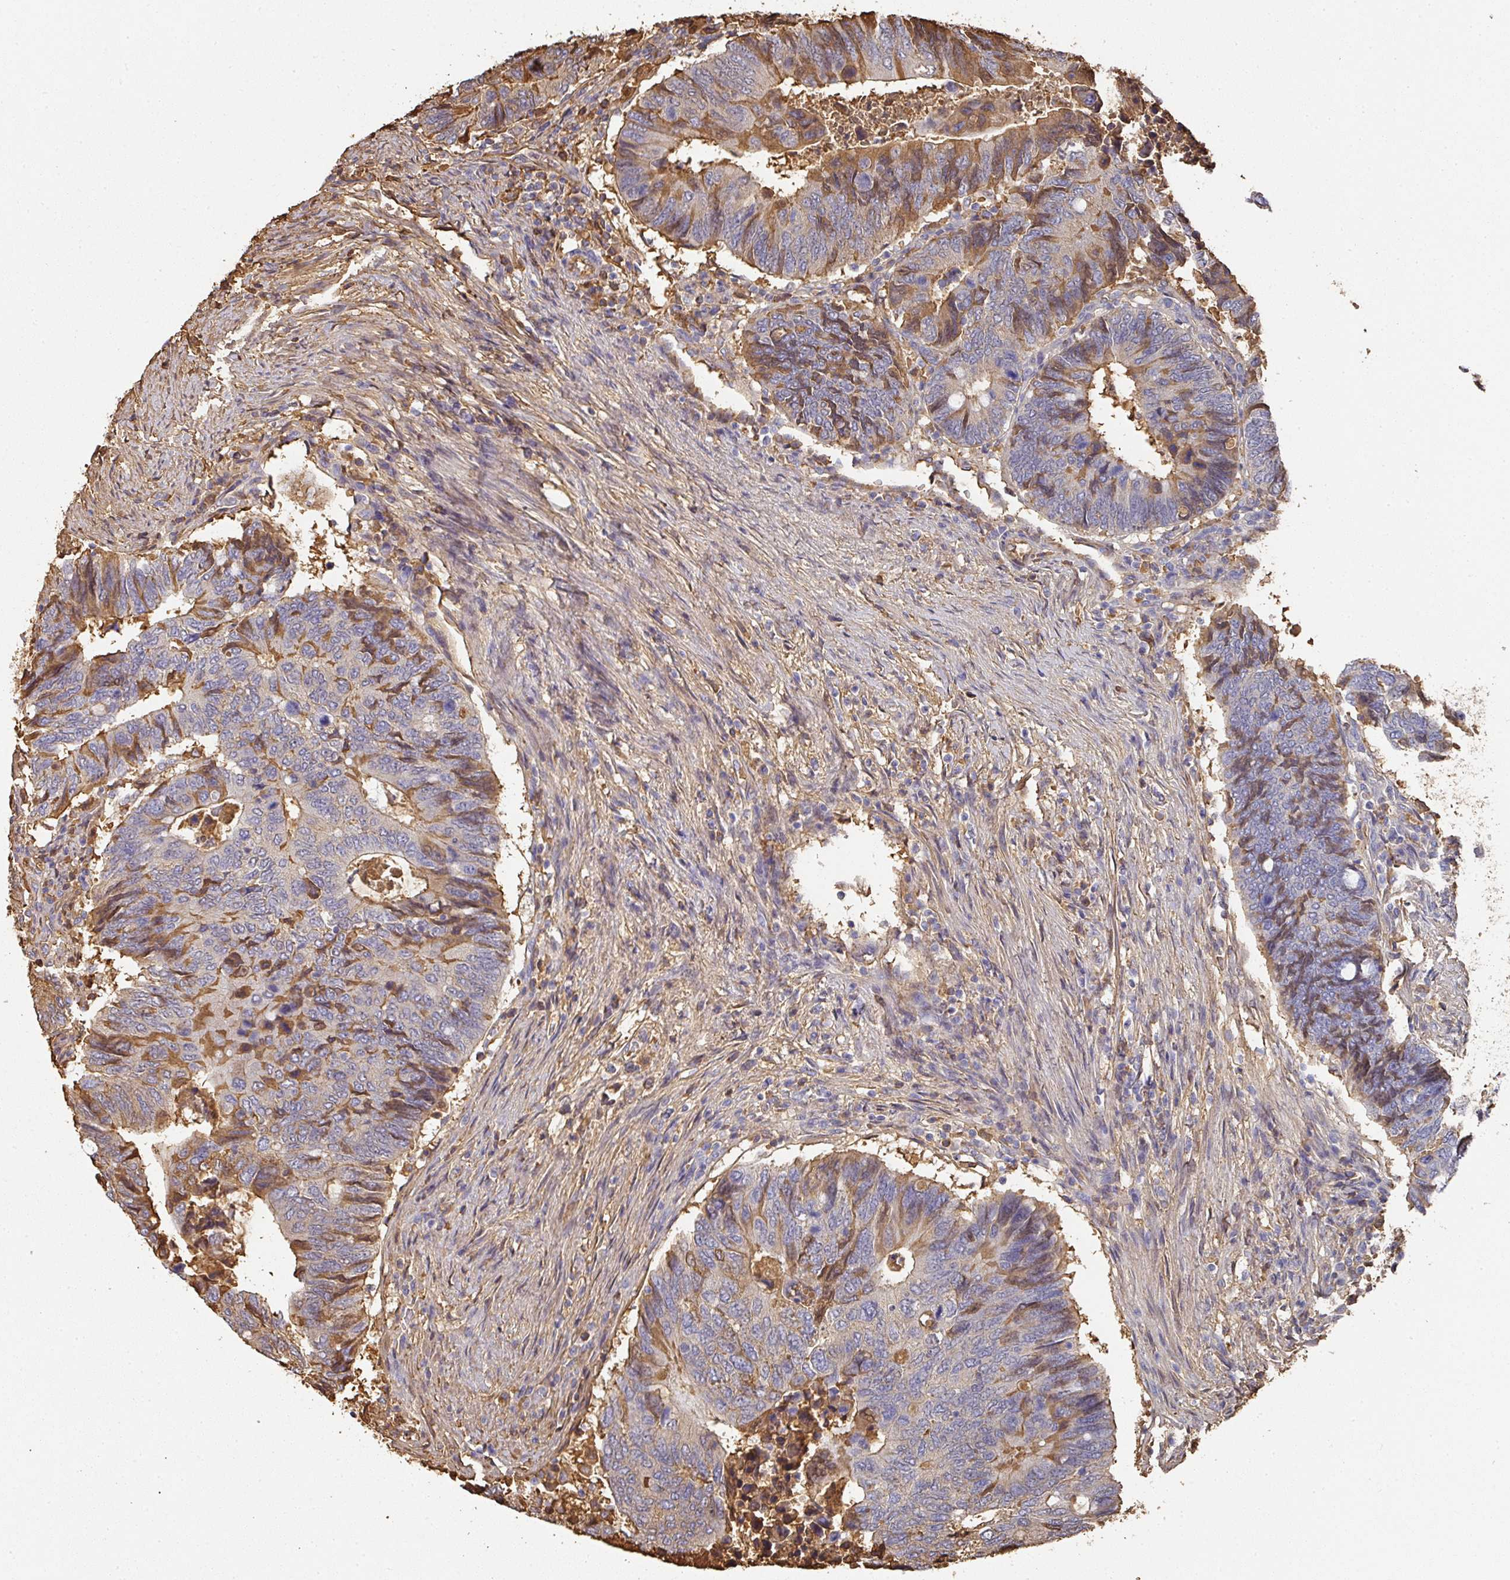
{"staining": {"intensity": "moderate", "quantity": "25%-75%", "location": "cytoplasmic/membranous"}, "tissue": "colorectal cancer", "cell_type": "Tumor cells", "image_type": "cancer", "snomed": [{"axis": "morphology", "description": "Adenocarcinoma, NOS"}, {"axis": "topography", "description": "Colon"}], "caption": "Moderate cytoplasmic/membranous expression is present in approximately 25%-75% of tumor cells in colorectal cancer.", "gene": "ALB", "patient": {"sex": "male", "age": 87}}